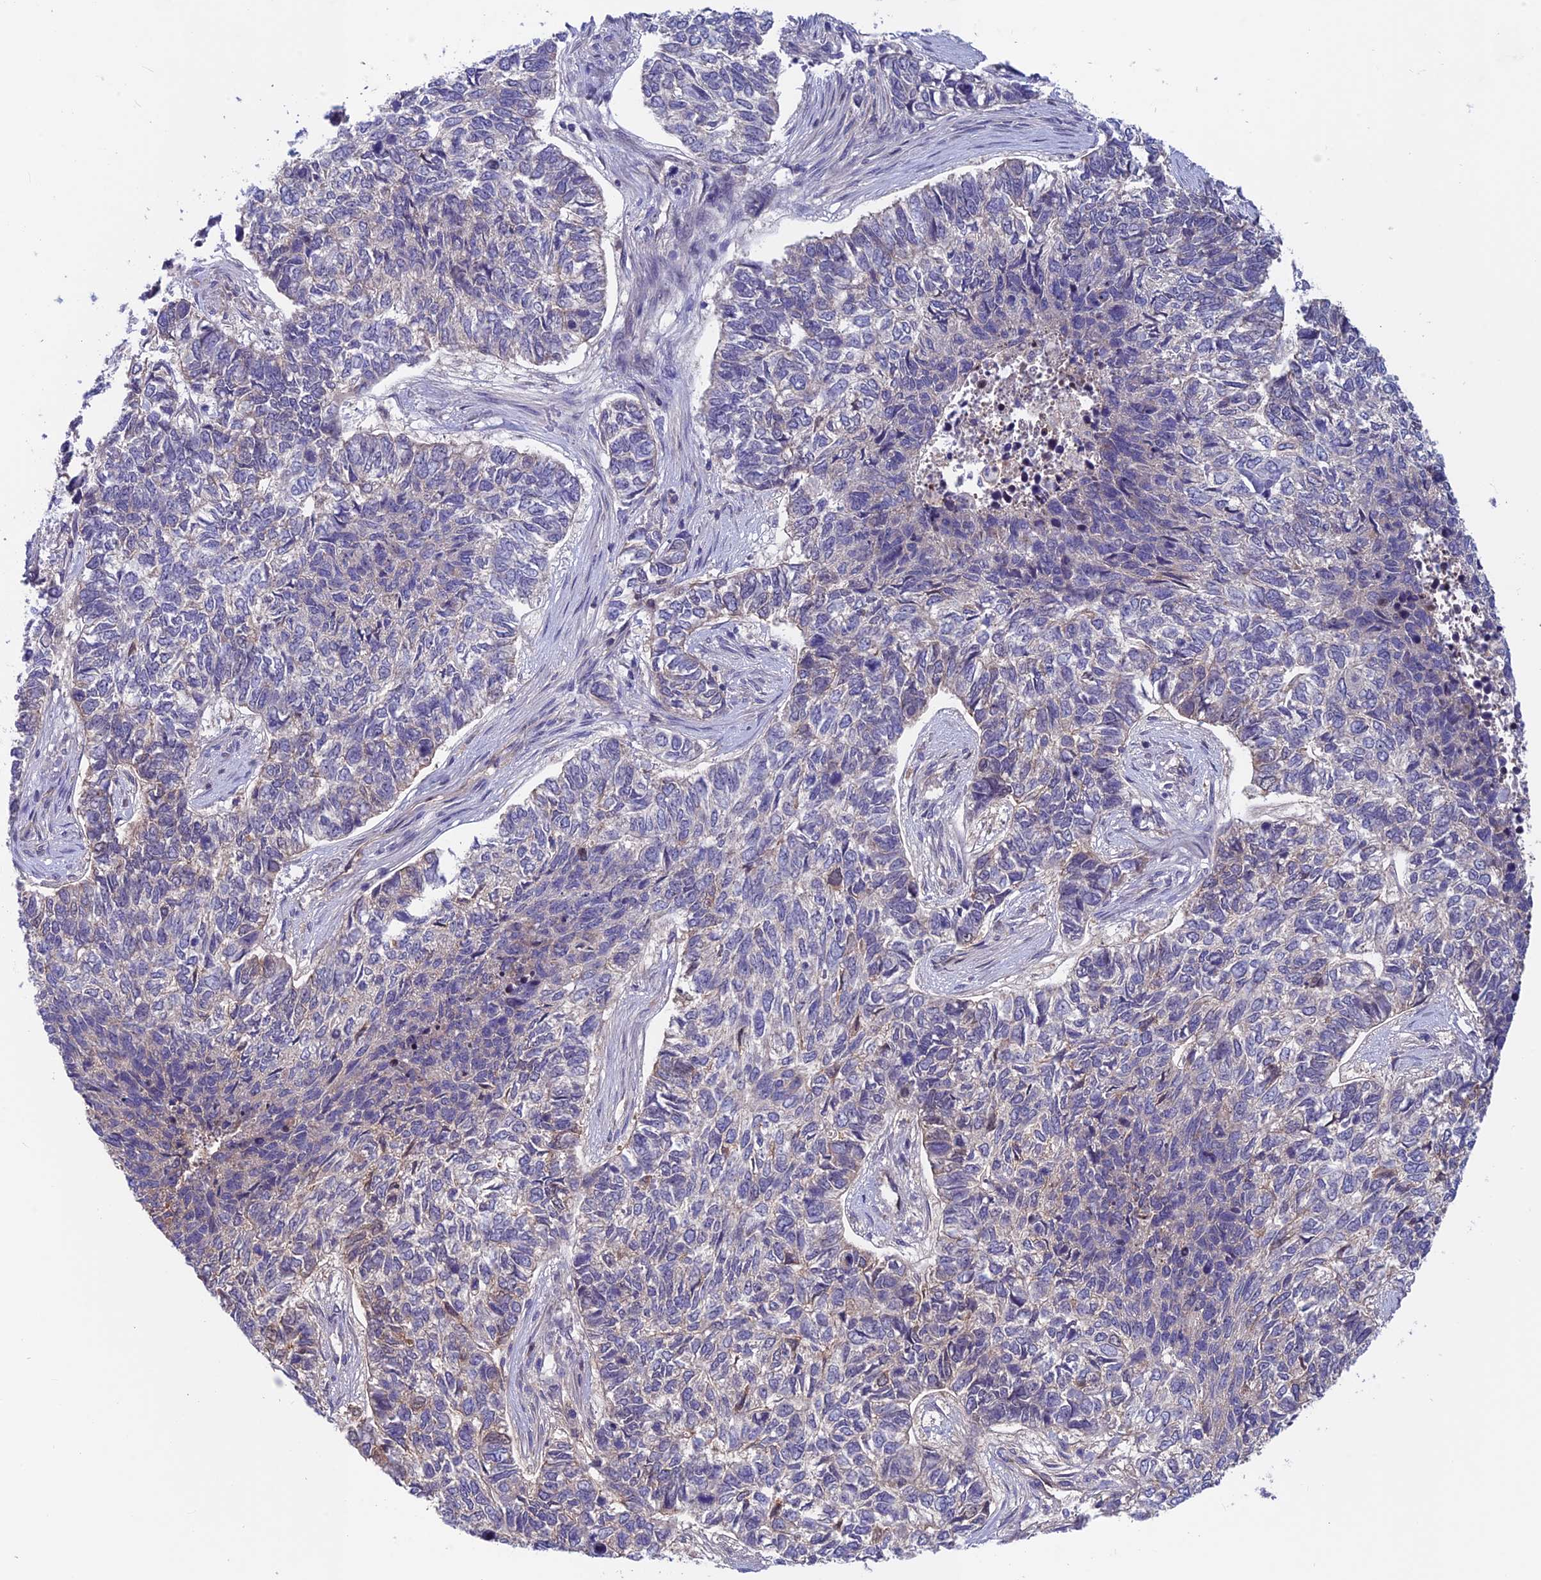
{"staining": {"intensity": "weak", "quantity": "<25%", "location": "cytoplasmic/membranous"}, "tissue": "skin cancer", "cell_type": "Tumor cells", "image_type": "cancer", "snomed": [{"axis": "morphology", "description": "Basal cell carcinoma"}, {"axis": "topography", "description": "Skin"}], "caption": "The IHC micrograph has no significant staining in tumor cells of basal cell carcinoma (skin) tissue.", "gene": "FKBPL", "patient": {"sex": "female", "age": 65}}